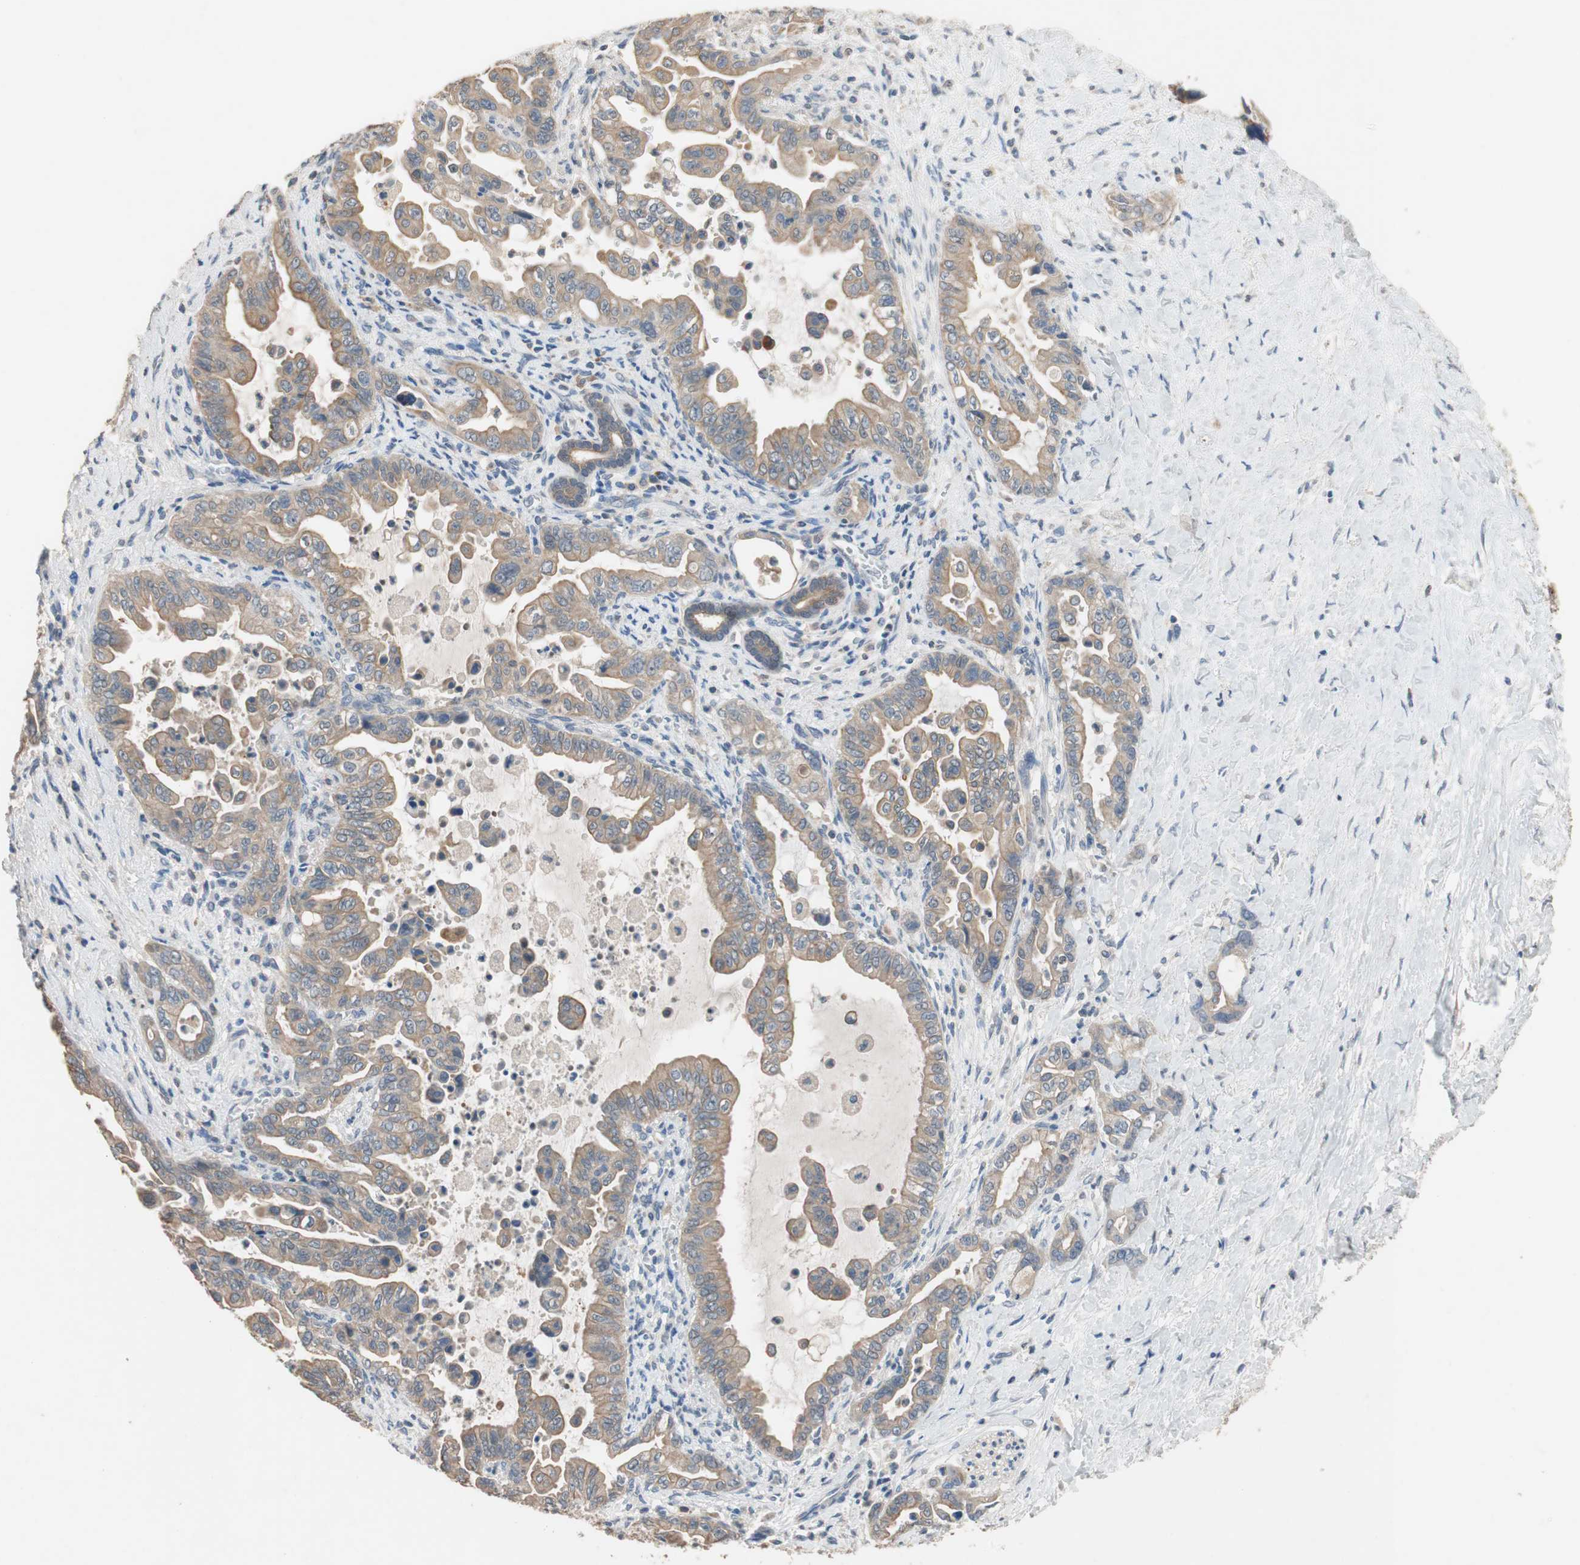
{"staining": {"intensity": "moderate", "quantity": ">75%", "location": "cytoplasmic/membranous"}, "tissue": "pancreatic cancer", "cell_type": "Tumor cells", "image_type": "cancer", "snomed": [{"axis": "morphology", "description": "Adenocarcinoma, NOS"}, {"axis": "topography", "description": "Pancreas"}], "caption": "There is medium levels of moderate cytoplasmic/membranous expression in tumor cells of pancreatic cancer, as demonstrated by immunohistochemical staining (brown color).", "gene": "ADAP1", "patient": {"sex": "male", "age": 70}}